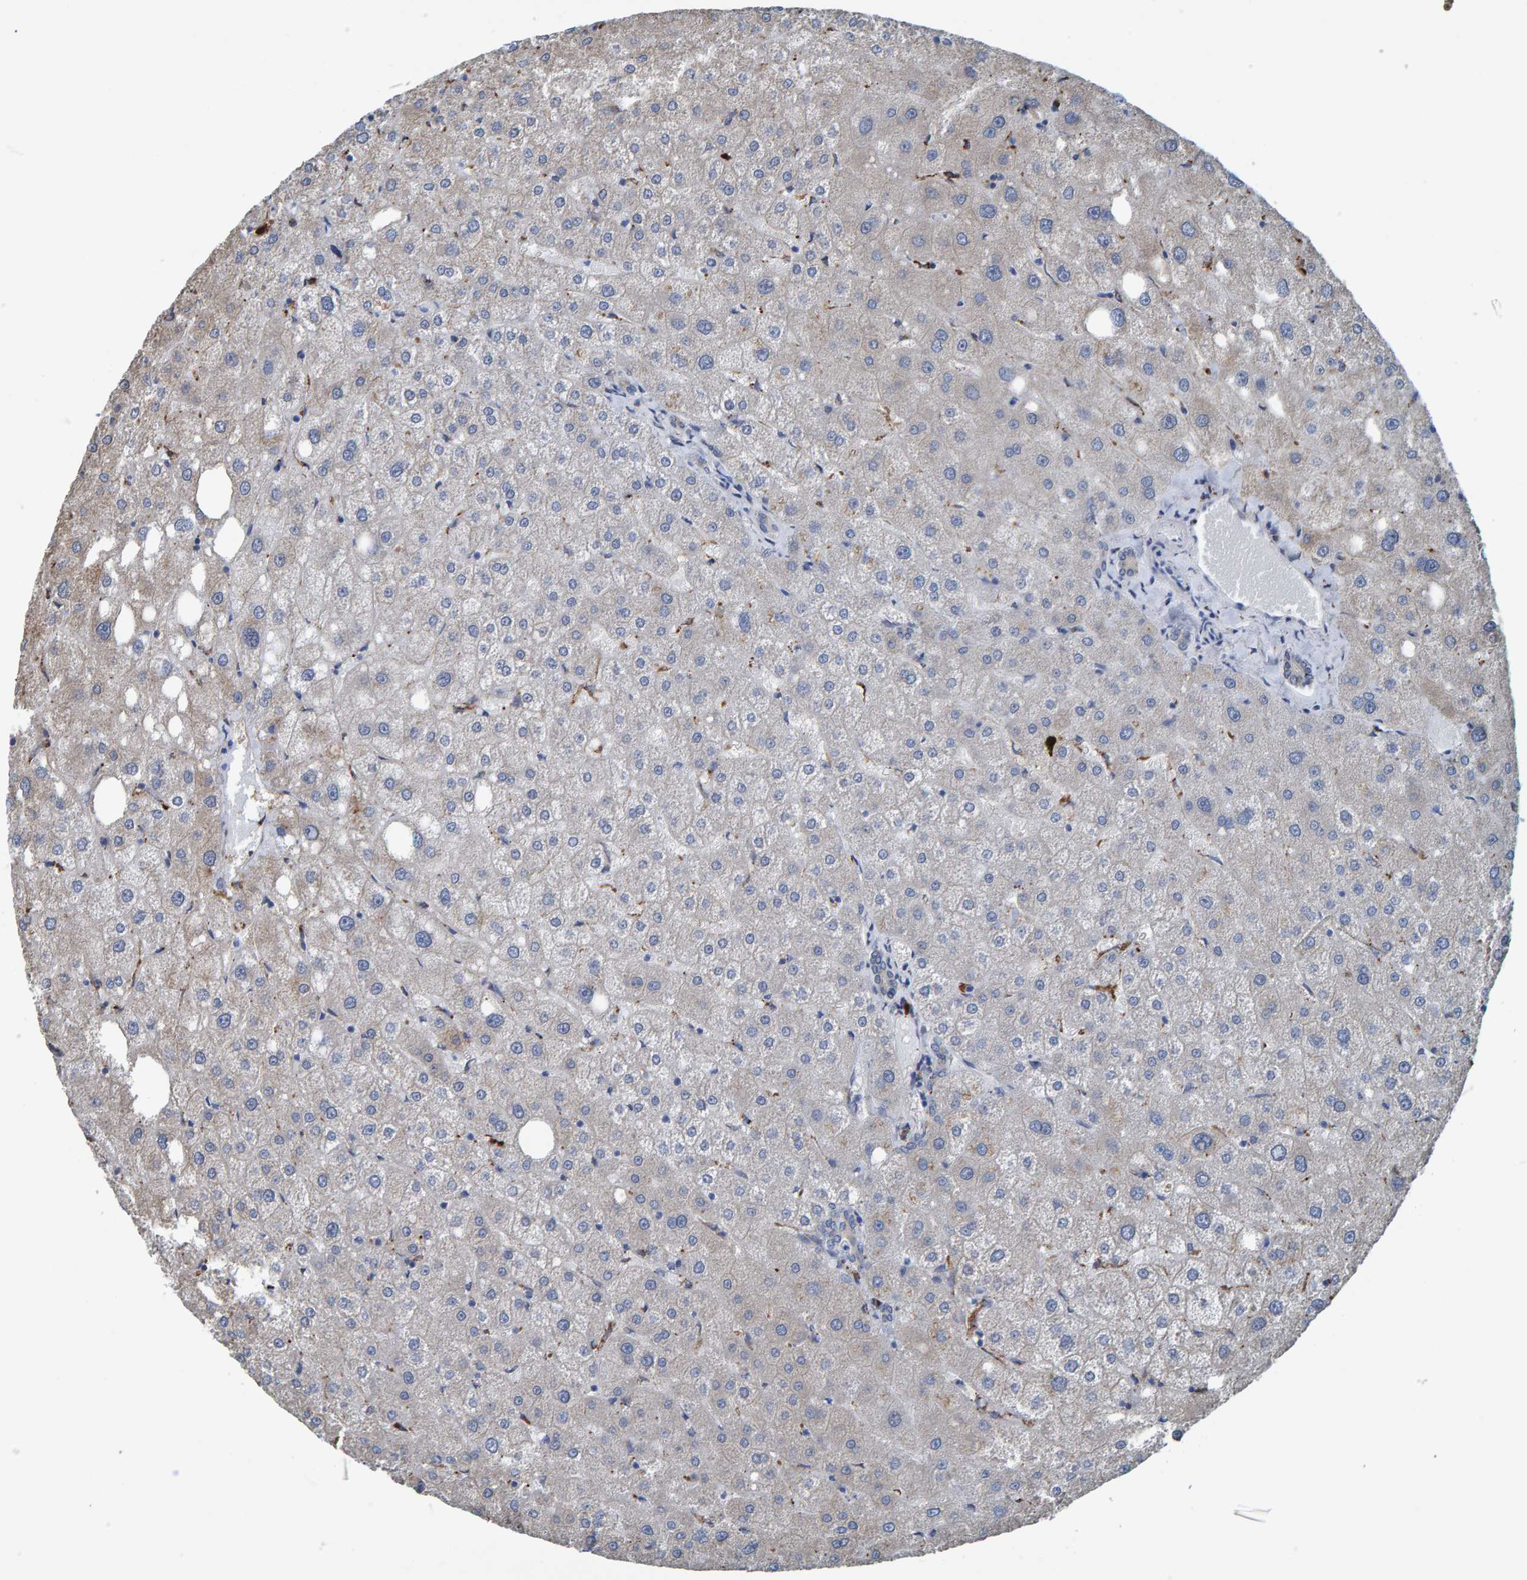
{"staining": {"intensity": "negative", "quantity": "none", "location": "none"}, "tissue": "liver", "cell_type": "Cholangiocytes", "image_type": "normal", "snomed": [{"axis": "morphology", "description": "Normal tissue, NOS"}, {"axis": "topography", "description": "Liver"}], "caption": "Liver stained for a protein using IHC shows no staining cholangiocytes.", "gene": "IDO1", "patient": {"sex": "male", "age": 73}}